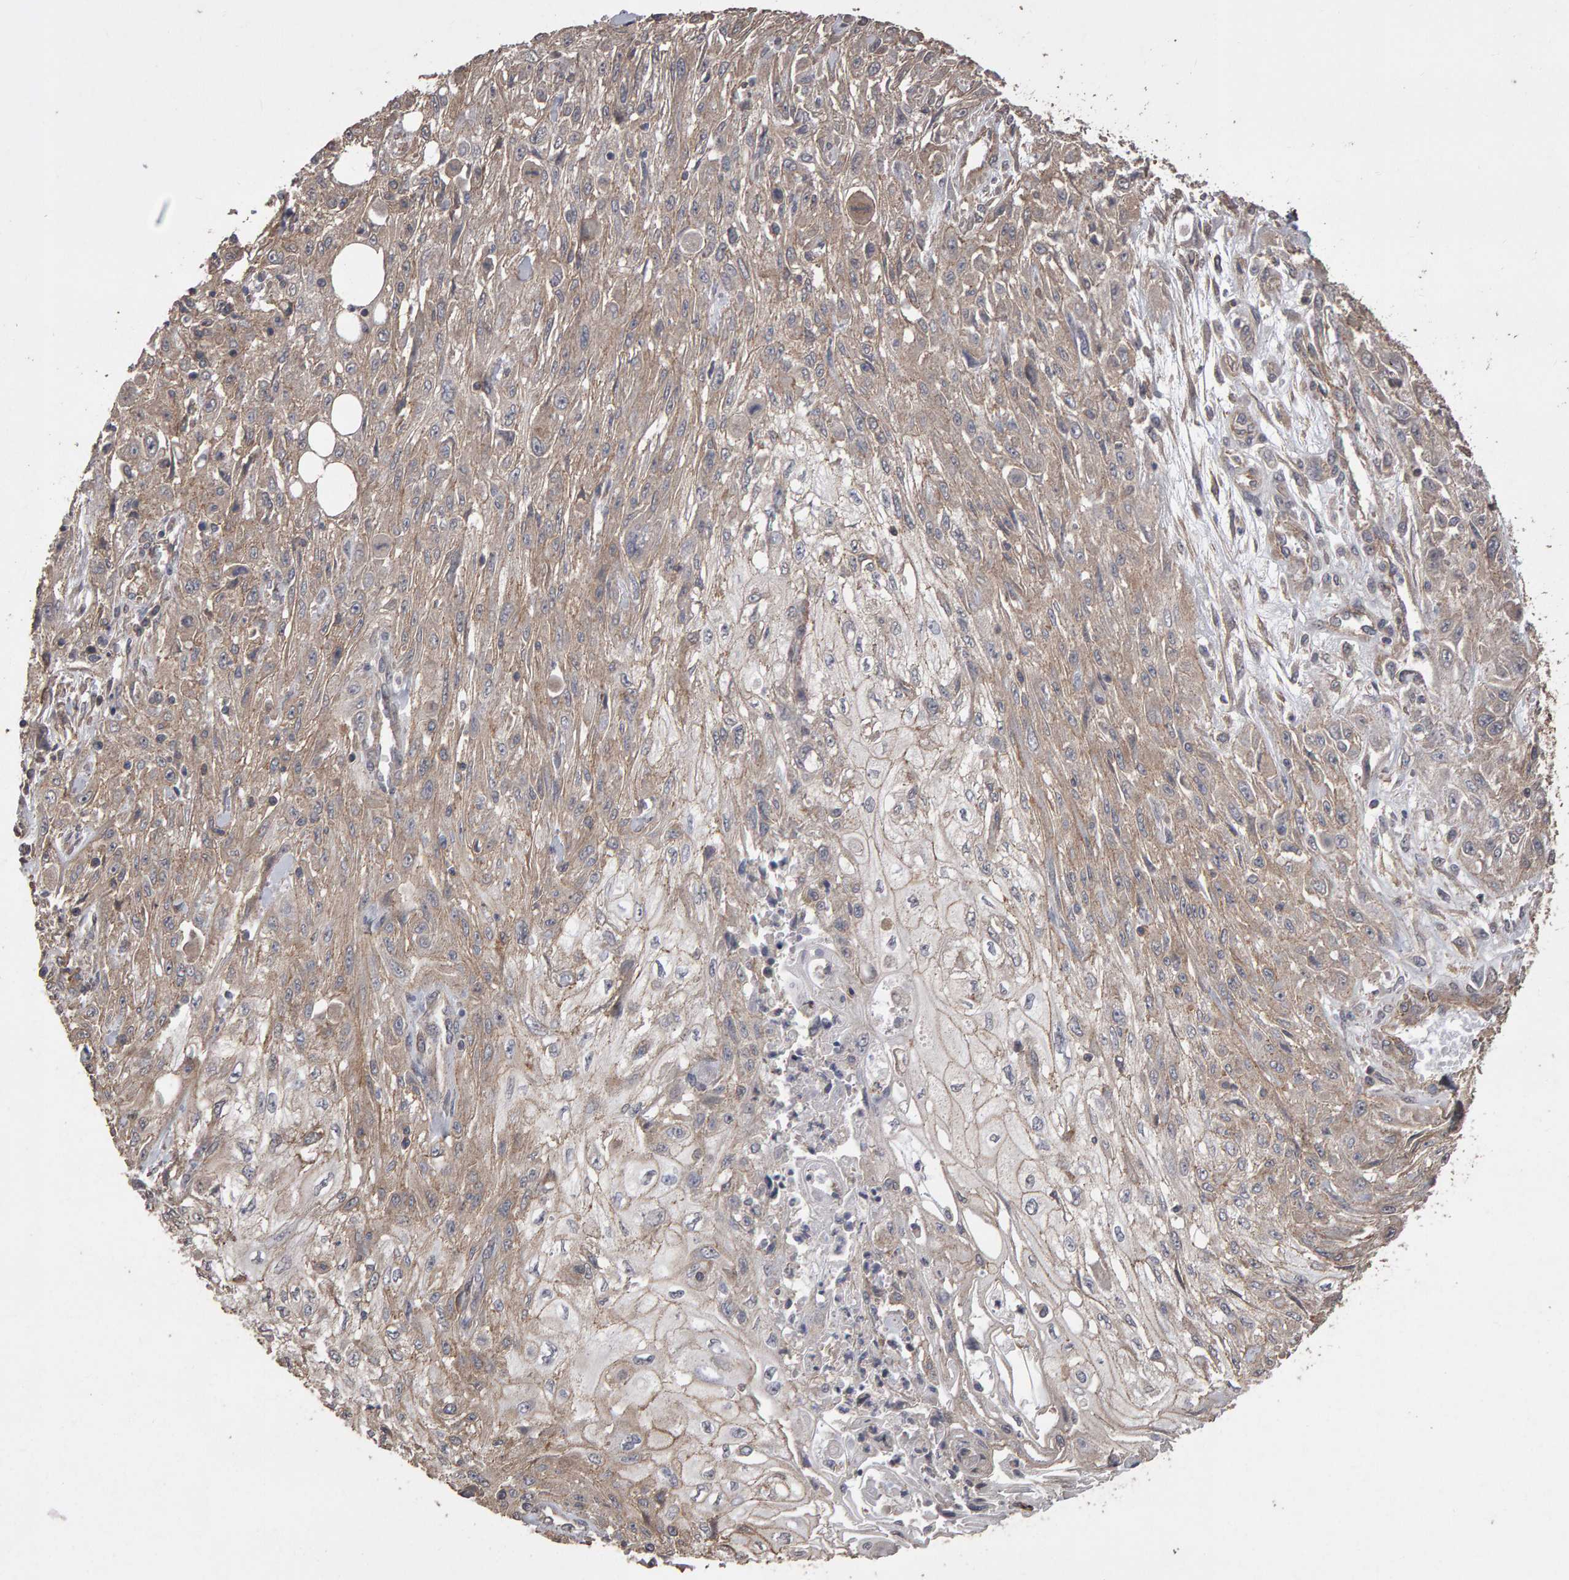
{"staining": {"intensity": "weak", "quantity": "25%-75%", "location": "cytoplasmic/membranous"}, "tissue": "skin cancer", "cell_type": "Tumor cells", "image_type": "cancer", "snomed": [{"axis": "morphology", "description": "Squamous cell carcinoma, NOS"}, {"axis": "morphology", "description": "Squamous cell carcinoma, metastatic, NOS"}, {"axis": "topography", "description": "Skin"}, {"axis": "topography", "description": "Lymph node"}], "caption": "Immunohistochemical staining of human skin cancer reveals low levels of weak cytoplasmic/membranous protein positivity in approximately 25%-75% of tumor cells.", "gene": "SCRIB", "patient": {"sex": "male", "age": 75}}